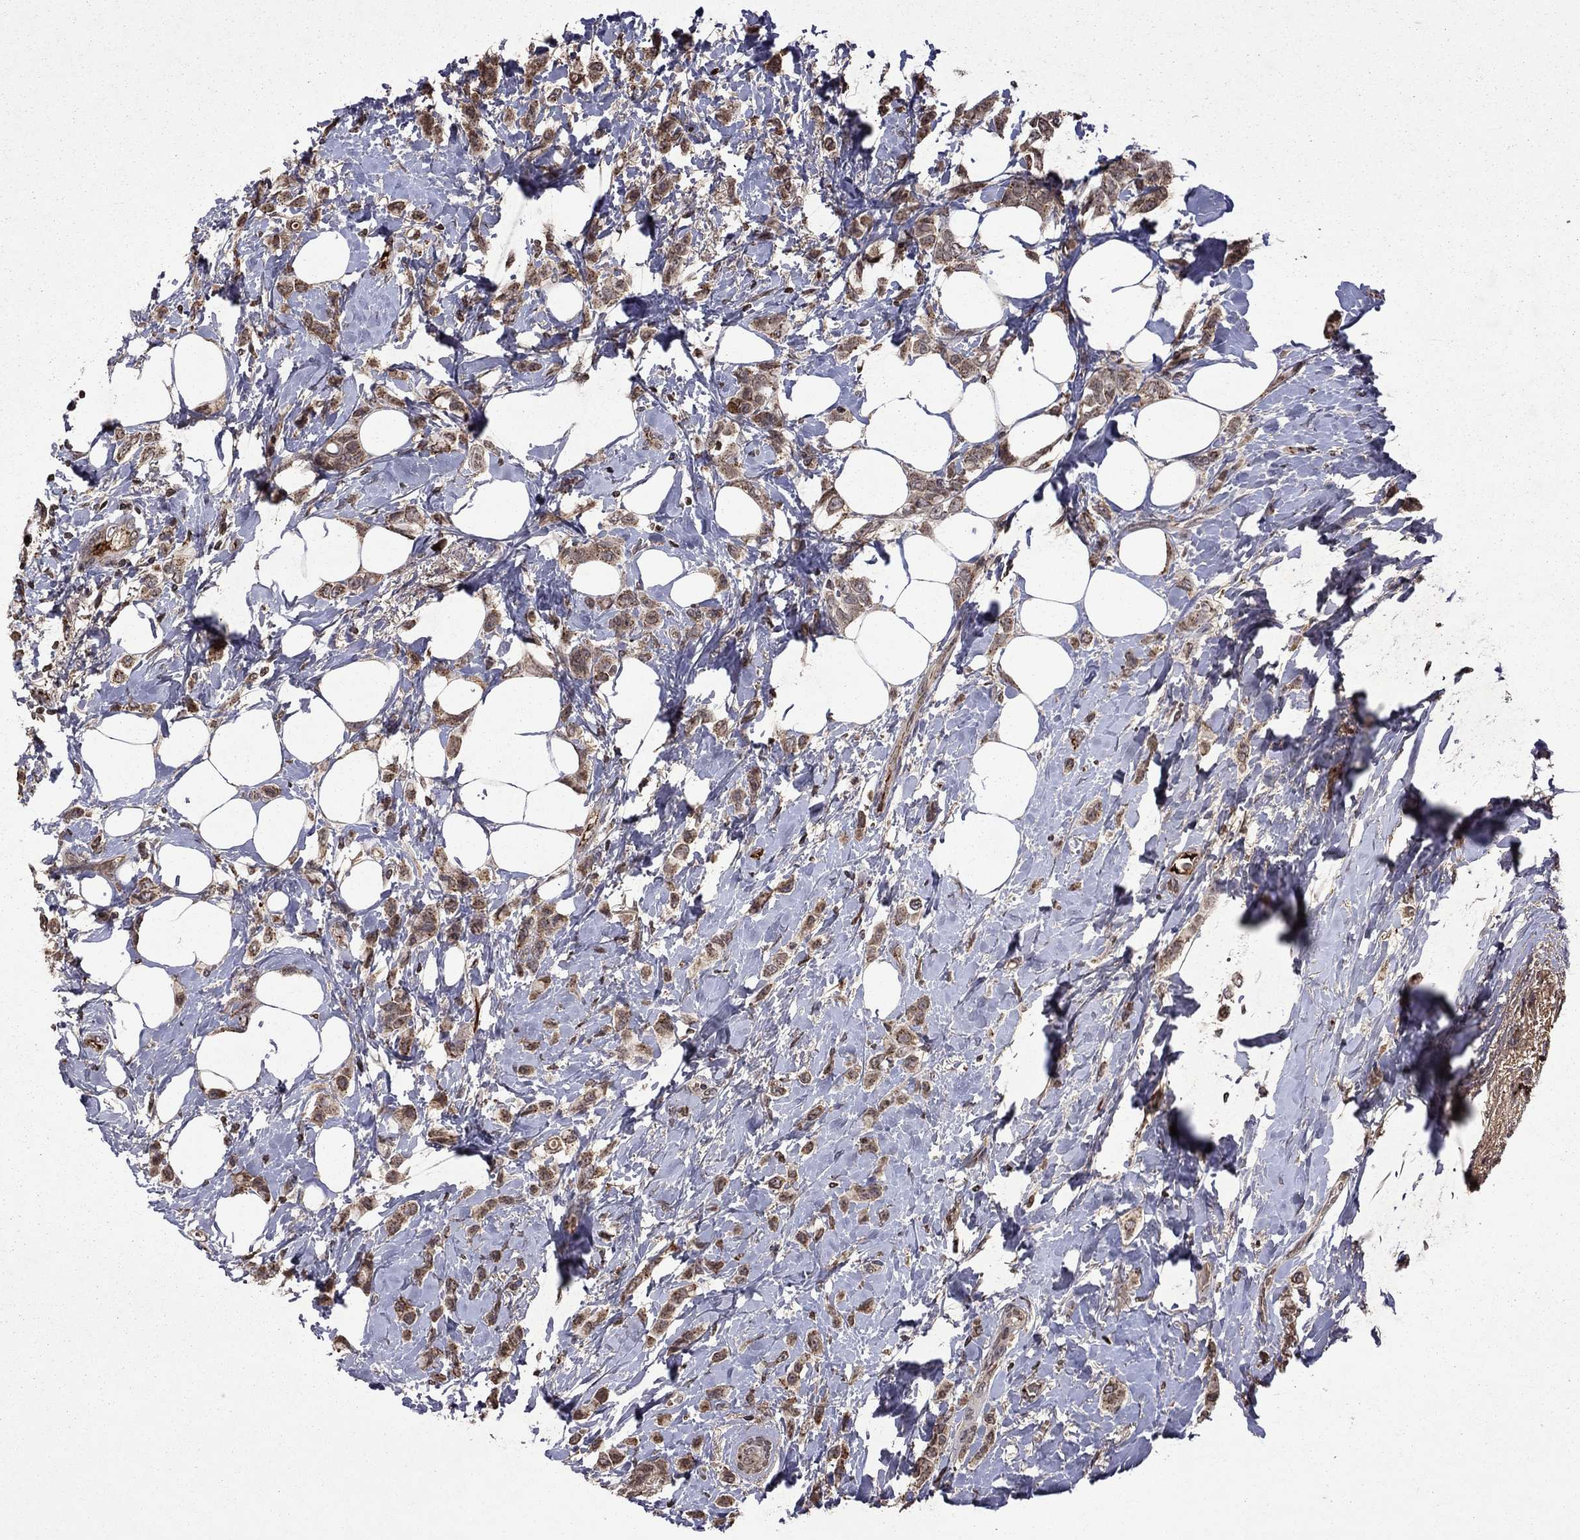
{"staining": {"intensity": "moderate", "quantity": "25%-75%", "location": "cytoplasmic/membranous"}, "tissue": "breast cancer", "cell_type": "Tumor cells", "image_type": "cancer", "snomed": [{"axis": "morphology", "description": "Lobular carcinoma"}, {"axis": "topography", "description": "Breast"}], "caption": "This histopathology image exhibits immunohistochemistry staining of breast cancer (lobular carcinoma), with medium moderate cytoplasmic/membranous positivity in about 25%-75% of tumor cells.", "gene": "NLGN1", "patient": {"sex": "female", "age": 66}}